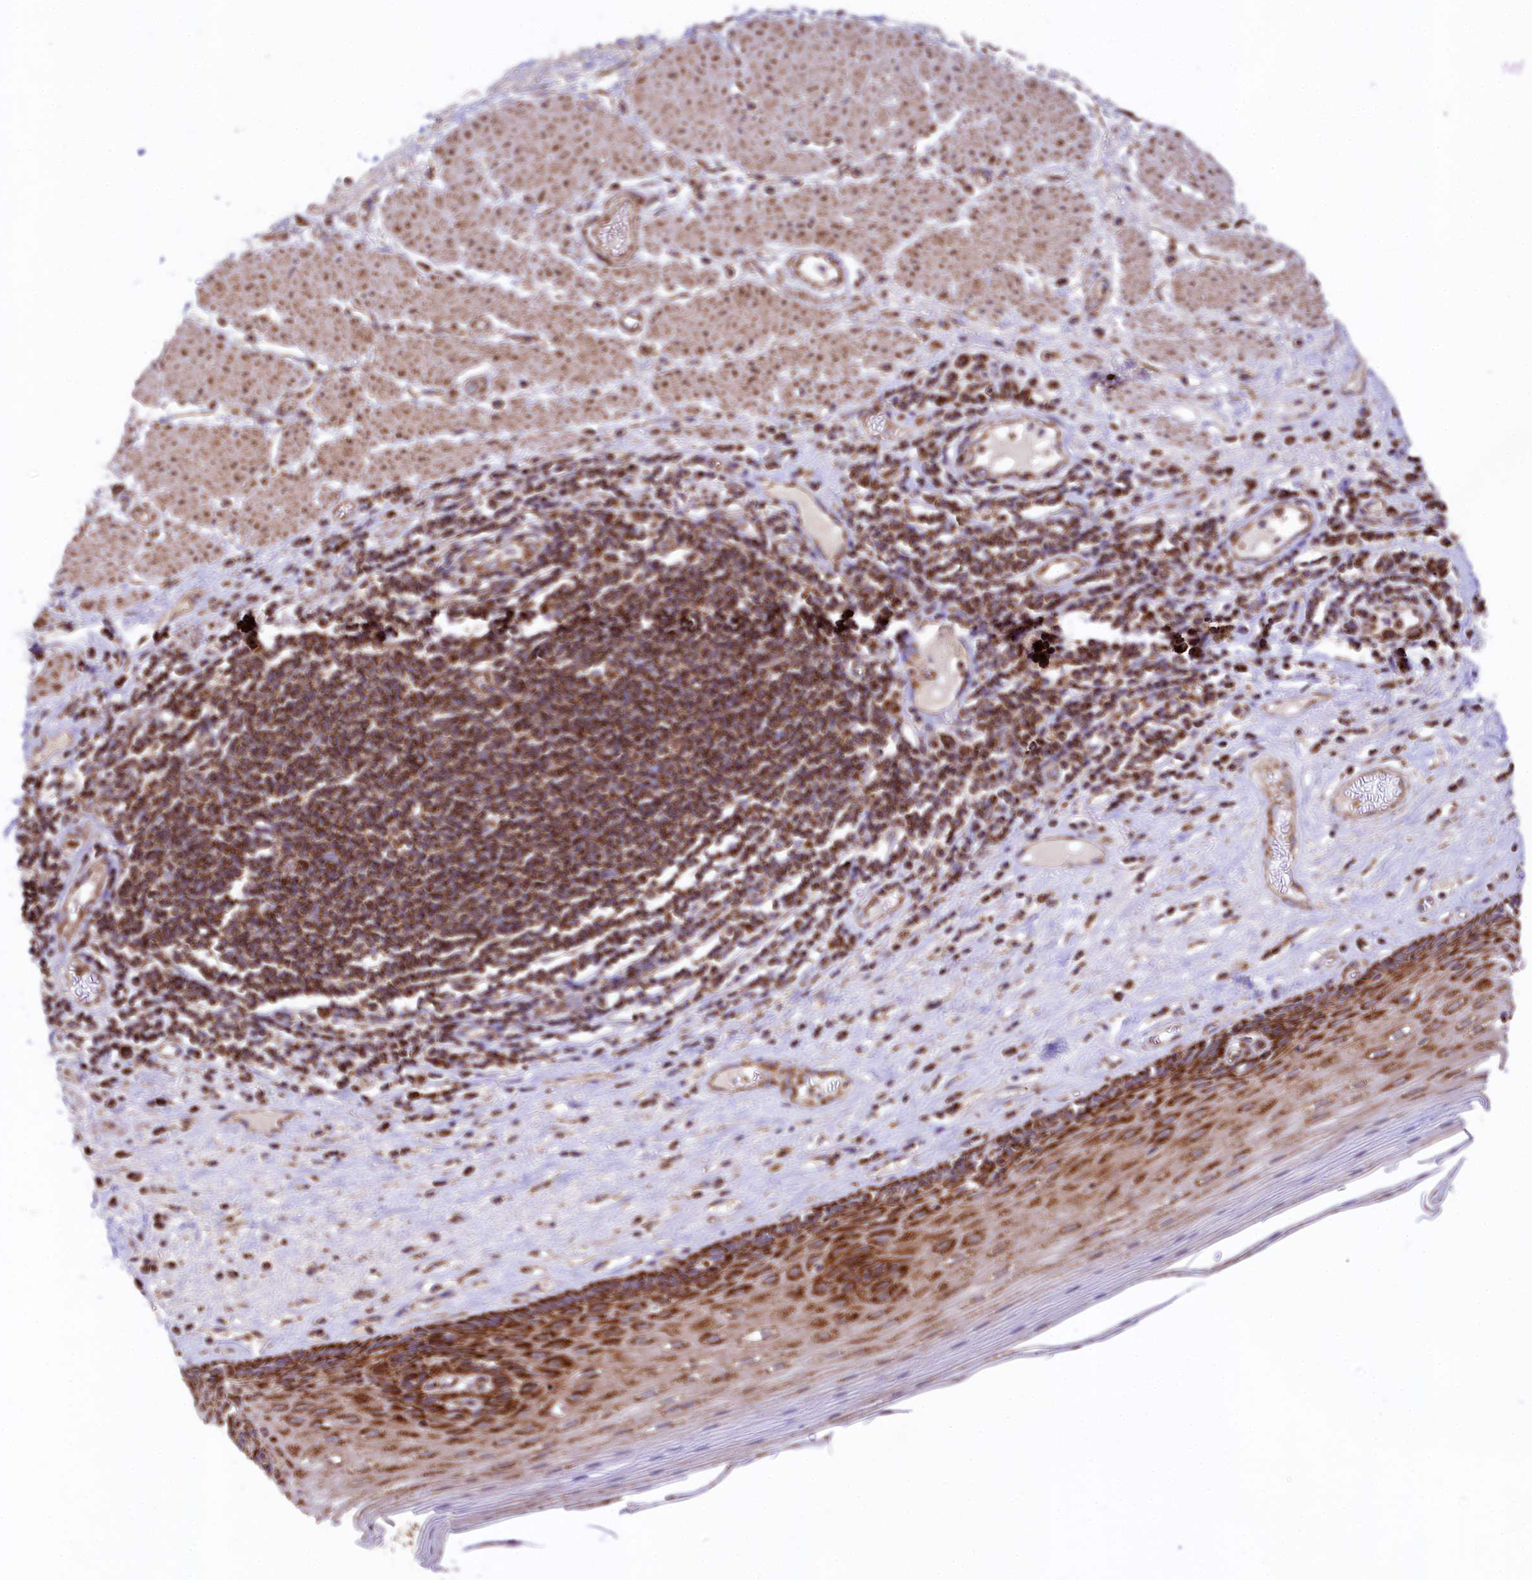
{"staining": {"intensity": "strong", "quantity": ">75%", "location": "cytoplasmic/membranous"}, "tissue": "esophagus", "cell_type": "Squamous epithelial cells", "image_type": "normal", "snomed": [{"axis": "morphology", "description": "Normal tissue, NOS"}, {"axis": "topography", "description": "Esophagus"}], "caption": "Protein expression by IHC displays strong cytoplasmic/membranous staining in about >75% of squamous epithelial cells in unremarkable esophagus.", "gene": "CLYBL", "patient": {"sex": "male", "age": 62}}